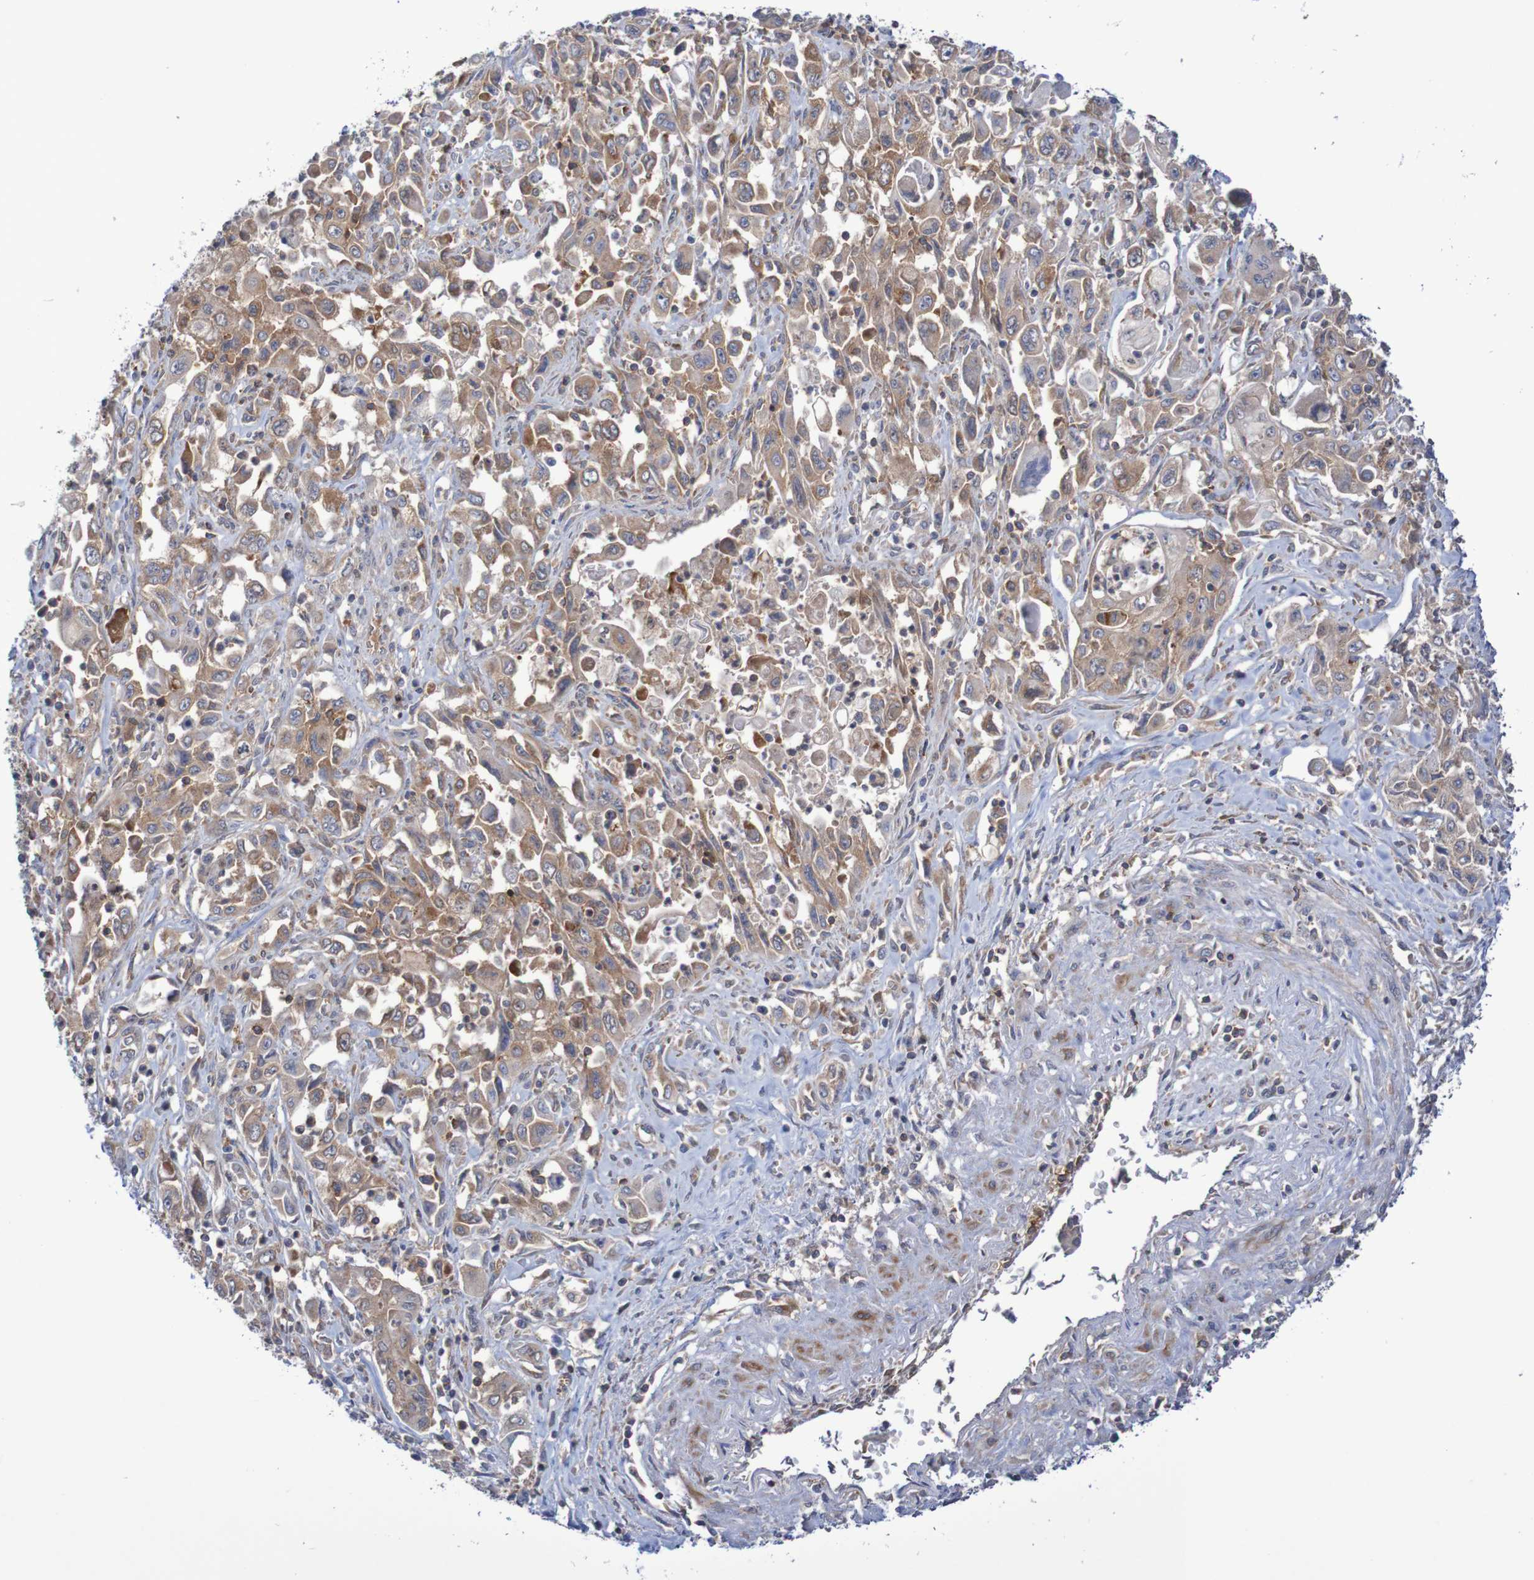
{"staining": {"intensity": "moderate", "quantity": ">75%", "location": "cytoplasmic/membranous"}, "tissue": "pancreatic cancer", "cell_type": "Tumor cells", "image_type": "cancer", "snomed": [{"axis": "morphology", "description": "Adenocarcinoma, NOS"}, {"axis": "topography", "description": "Pancreas"}], "caption": "This is a histology image of IHC staining of pancreatic cancer, which shows moderate expression in the cytoplasmic/membranous of tumor cells.", "gene": "FXR2", "patient": {"sex": "male", "age": 70}}